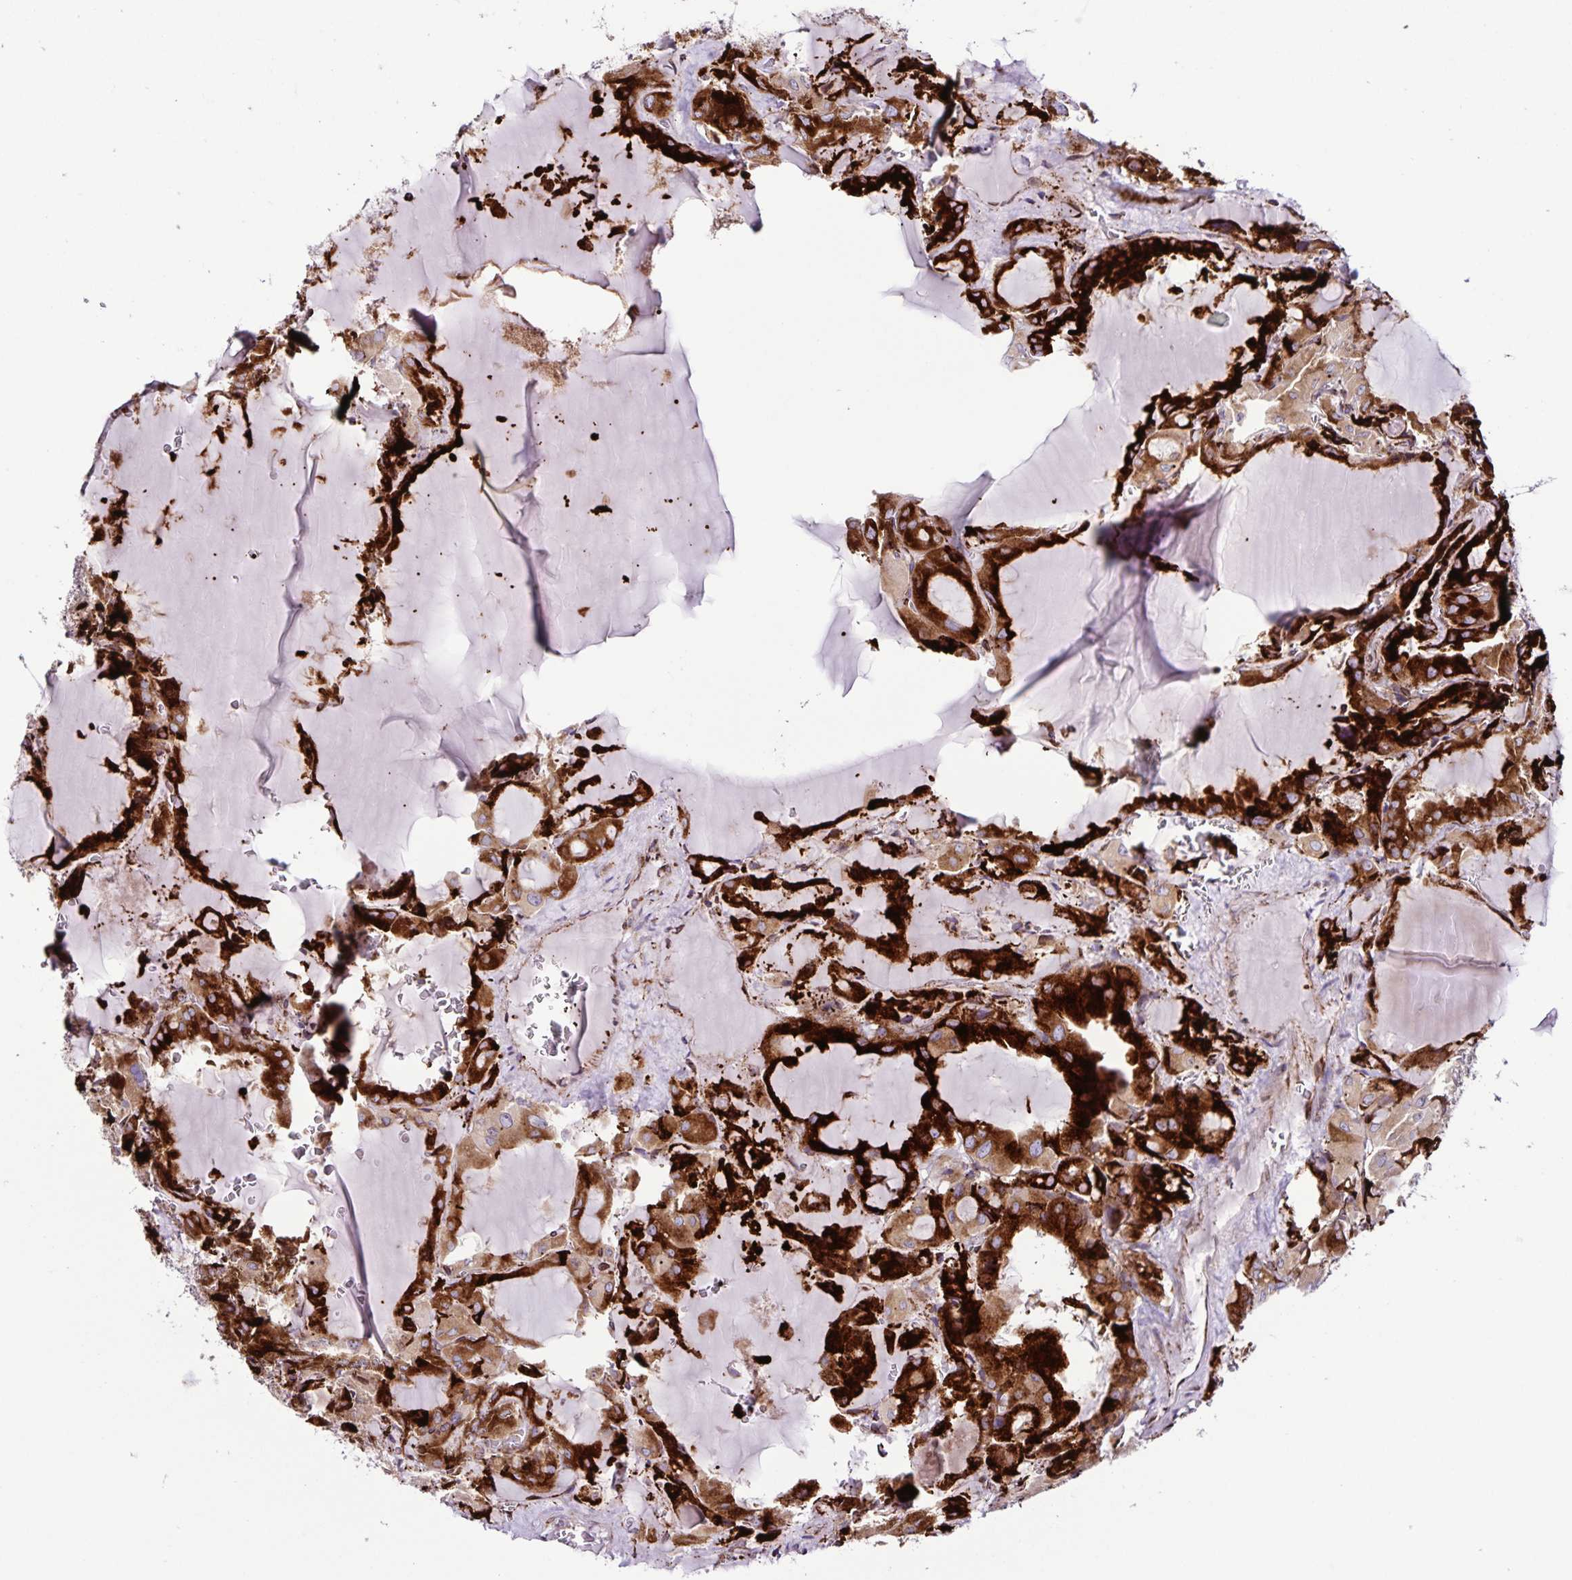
{"staining": {"intensity": "strong", "quantity": ">75%", "location": "cytoplasmic/membranous"}, "tissue": "thyroid cancer", "cell_type": "Tumor cells", "image_type": "cancer", "snomed": [{"axis": "morphology", "description": "Papillary adenocarcinoma, NOS"}, {"axis": "topography", "description": "Thyroid gland"}], "caption": "The histopathology image exhibits immunohistochemical staining of papillary adenocarcinoma (thyroid). There is strong cytoplasmic/membranous staining is identified in about >75% of tumor cells. Nuclei are stained in blue.", "gene": "OSBPL5", "patient": {"sex": "male", "age": 87}}